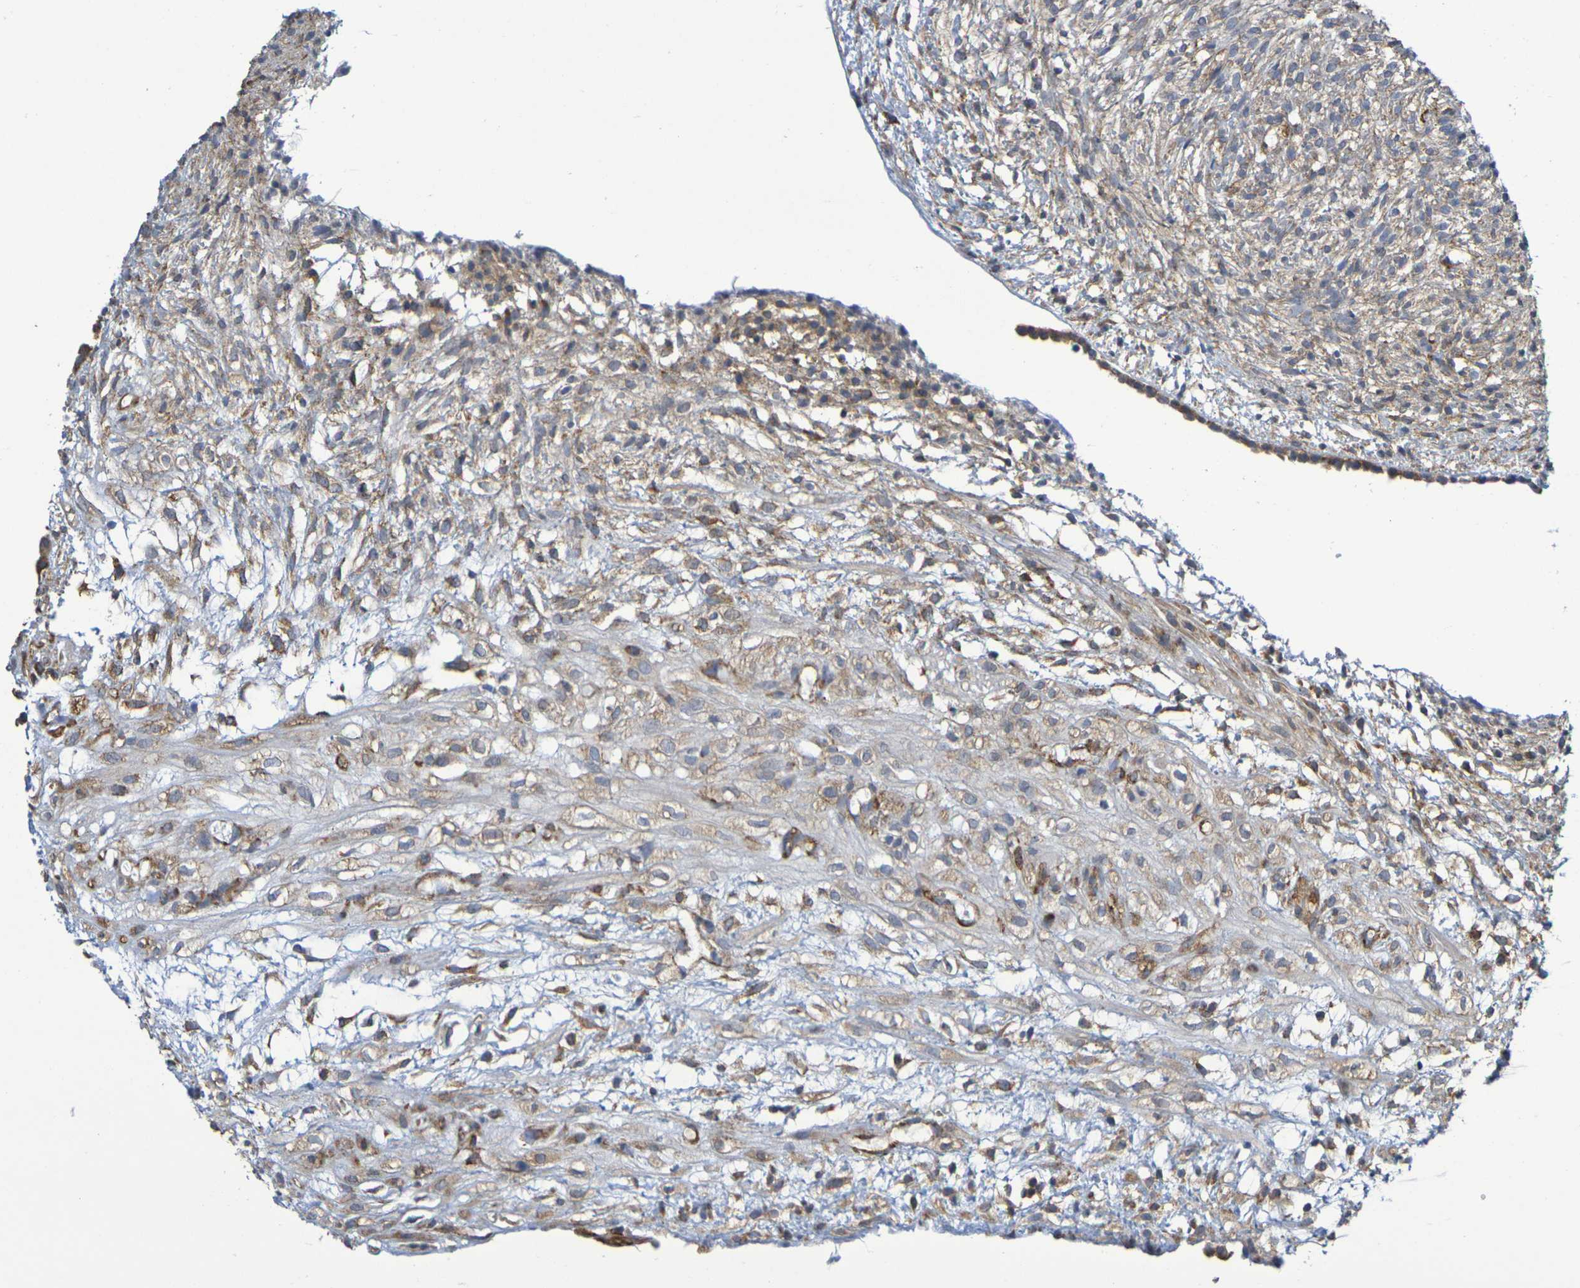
{"staining": {"intensity": "moderate", "quantity": "25%-75%", "location": "cytoplasmic/membranous"}, "tissue": "ovary", "cell_type": "Ovarian stroma cells", "image_type": "normal", "snomed": [{"axis": "morphology", "description": "Normal tissue, NOS"}, {"axis": "morphology", "description": "Cyst, NOS"}, {"axis": "topography", "description": "Ovary"}], "caption": "High-power microscopy captured an IHC photomicrograph of benign ovary, revealing moderate cytoplasmic/membranous expression in approximately 25%-75% of ovarian stroma cells.", "gene": "CHRNB1", "patient": {"sex": "female", "age": 18}}